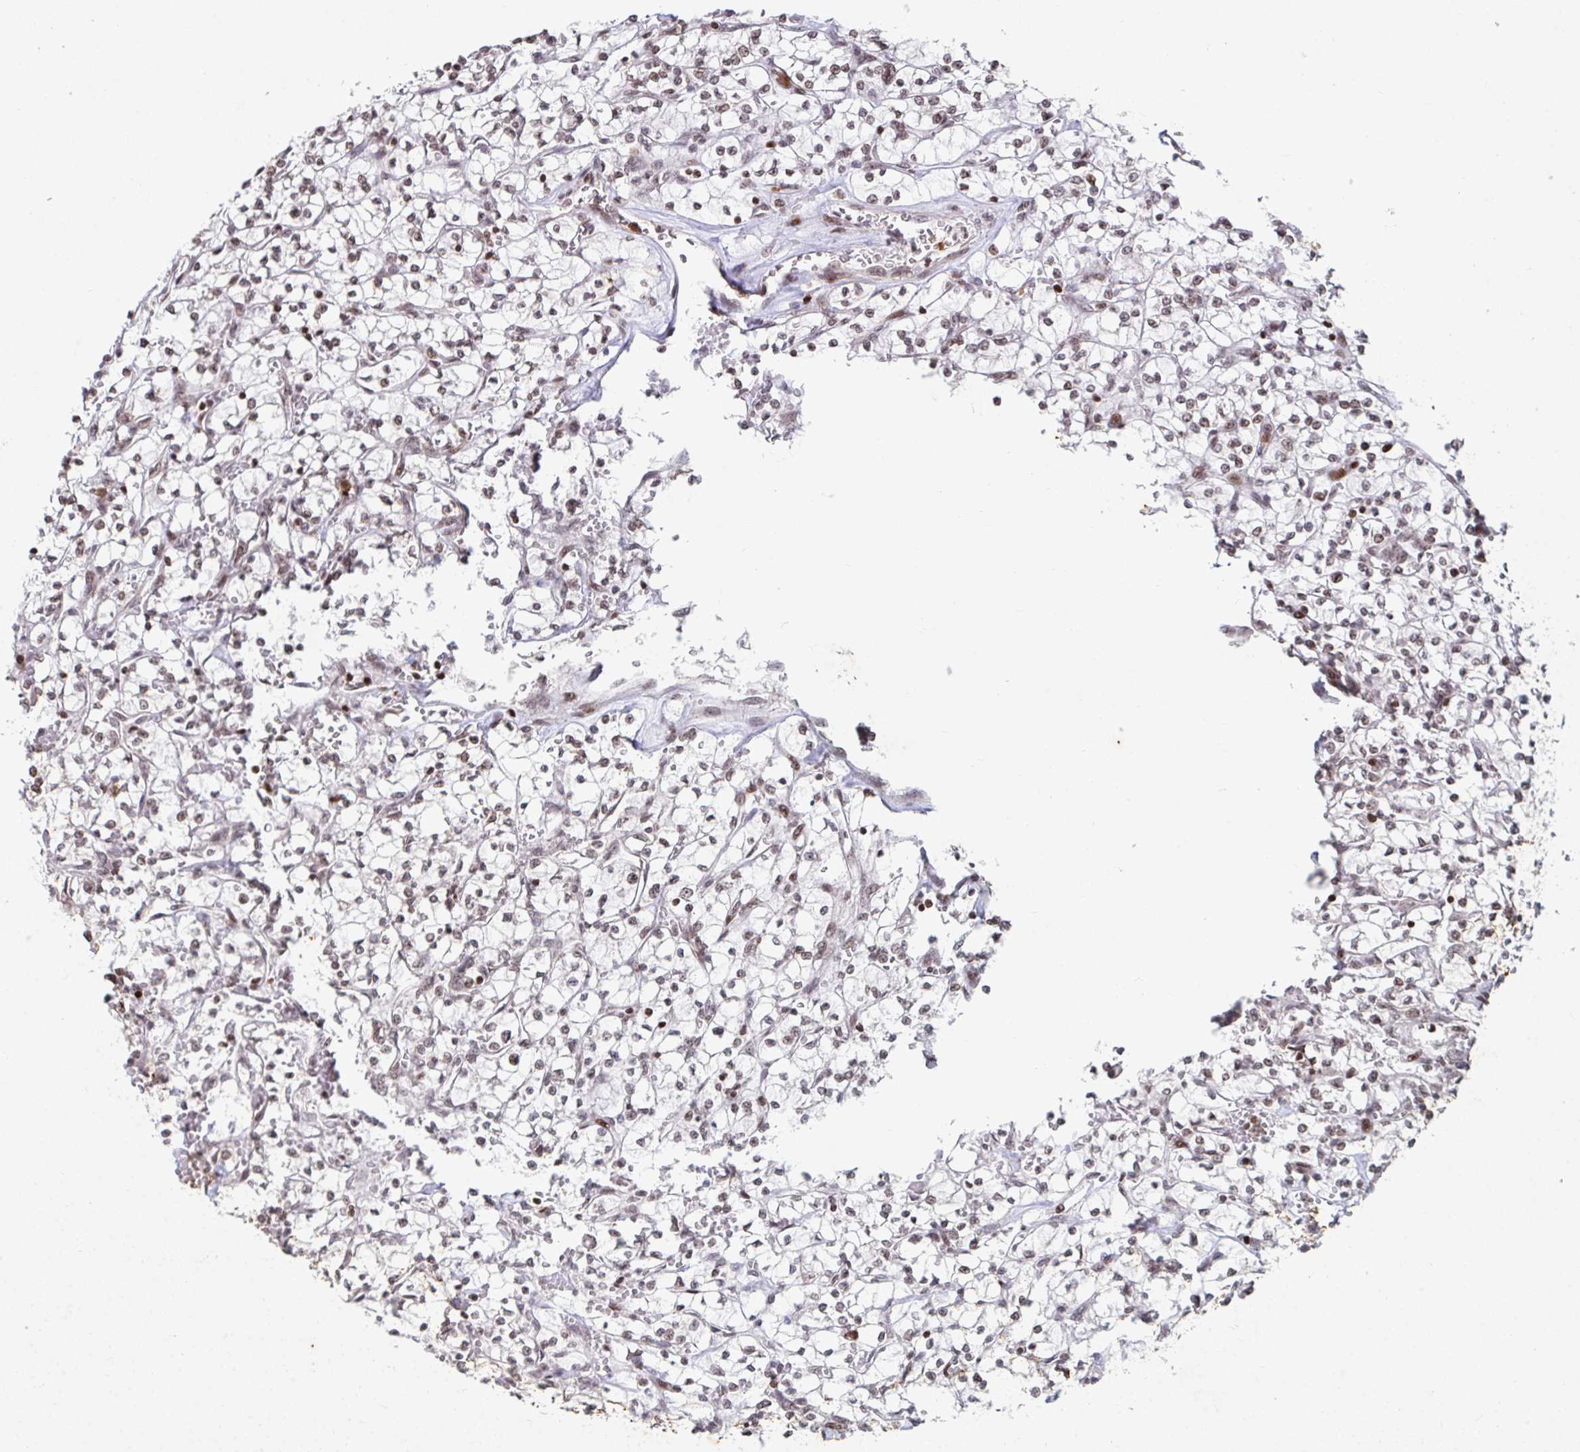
{"staining": {"intensity": "weak", "quantity": "25%-75%", "location": "nuclear"}, "tissue": "renal cancer", "cell_type": "Tumor cells", "image_type": "cancer", "snomed": [{"axis": "morphology", "description": "Adenocarcinoma, NOS"}, {"axis": "topography", "description": "Kidney"}], "caption": "Renal adenocarcinoma tissue displays weak nuclear expression in approximately 25%-75% of tumor cells", "gene": "C19orf53", "patient": {"sex": "female", "age": 64}}